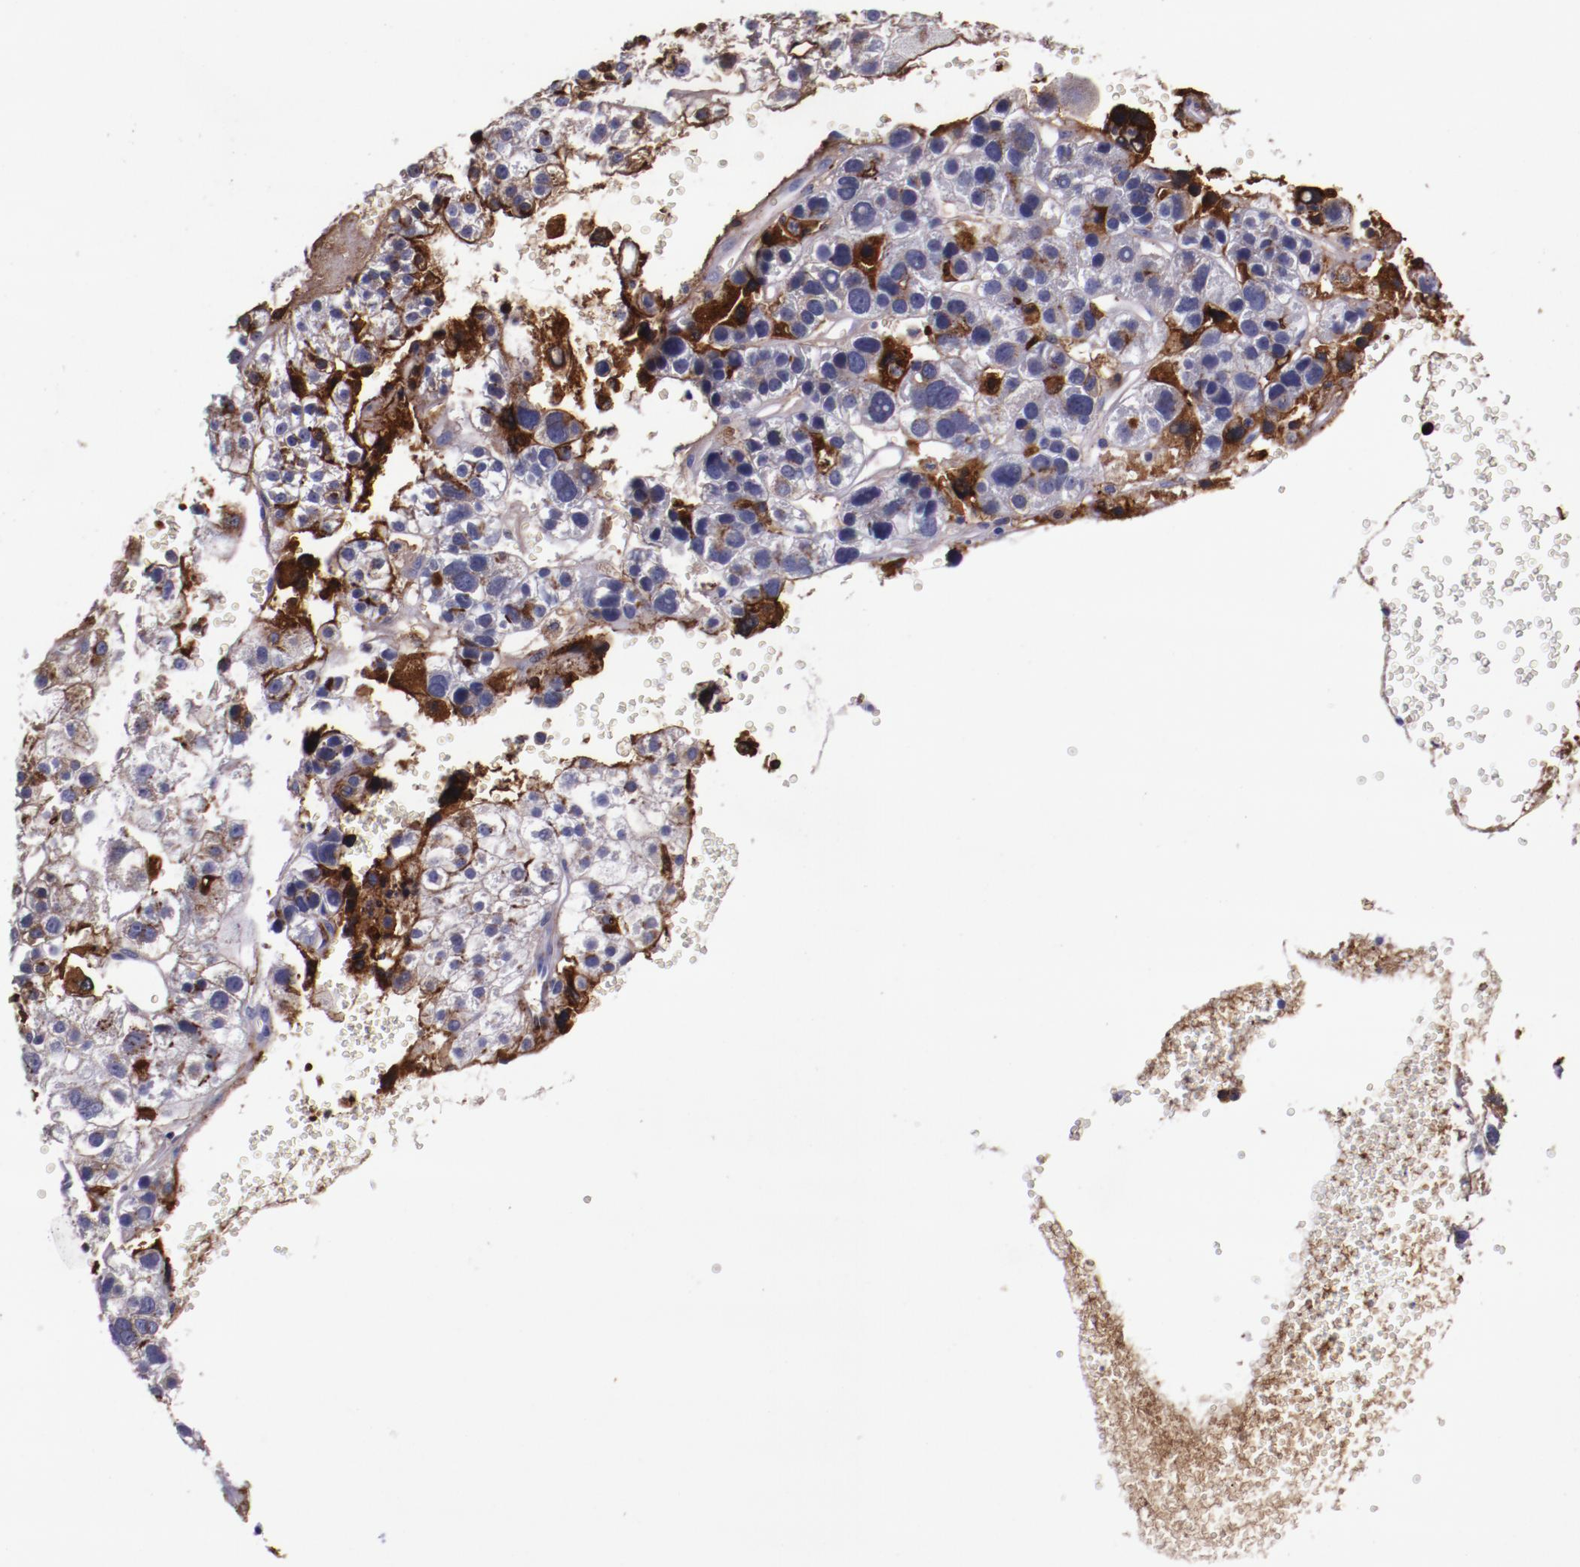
{"staining": {"intensity": "strong", "quantity": "25%-75%", "location": "cytoplasmic/membranous"}, "tissue": "liver cancer", "cell_type": "Tumor cells", "image_type": "cancer", "snomed": [{"axis": "morphology", "description": "Carcinoma, Hepatocellular, NOS"}, {"axis": "topography", "description": "Liver"}], "caption": "Human hepatocellular carcinoma (liver) stained with a protein marker exhibits strong staining in tumor cells.", "gene": "APOH", "patient": {"sex": "female", "age": 85}}